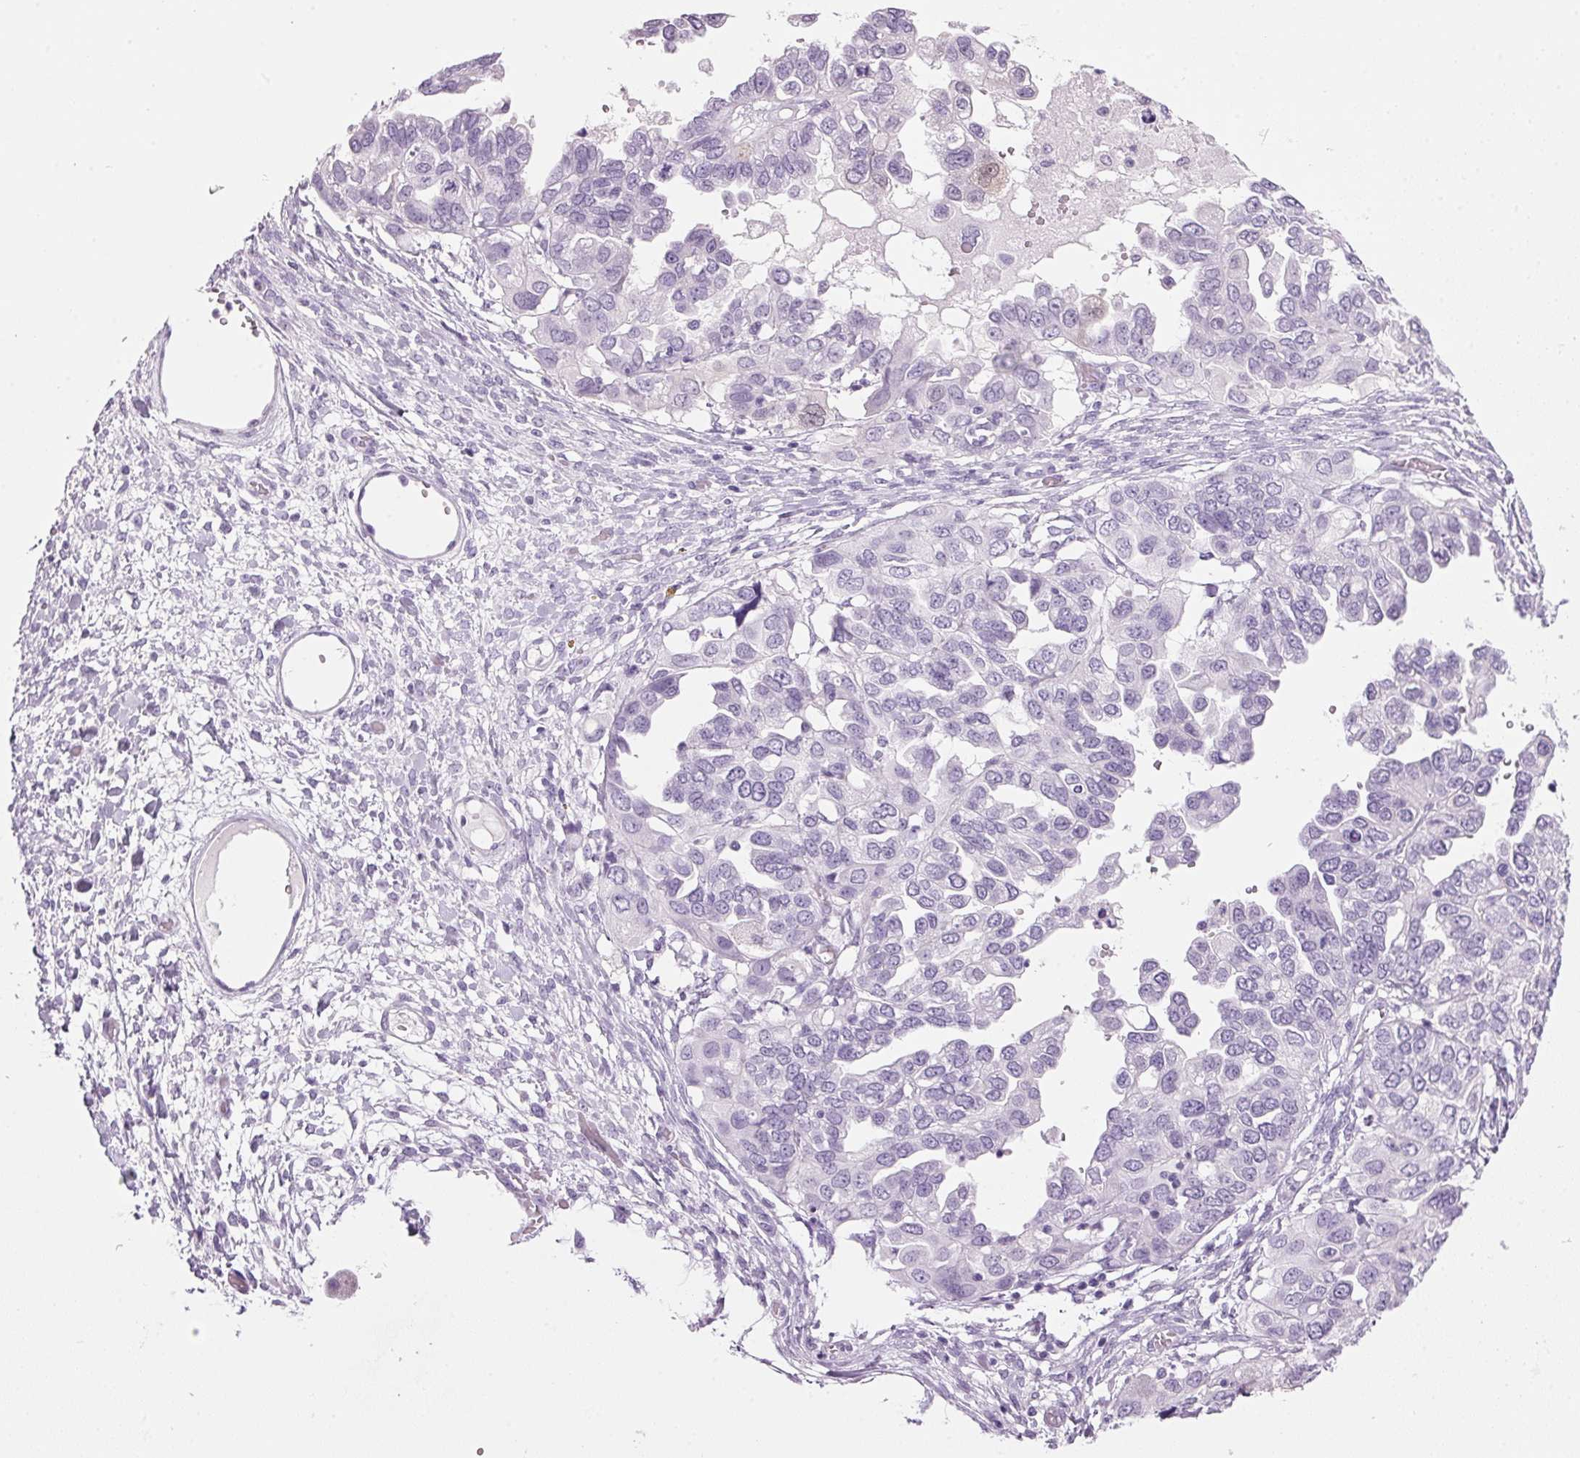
{"staining": {"intensity": "negative", "quantity": "none", "location": "none"}, "tissue": "ovarian cancer", "cell_type": "Tumor cells", "image_type": "cancer", "snomed": [{"axis": "morphology", "description": "Cystadenocarcinoma, serous, NOS"}, {"axis": "topography", "description": "Ovary"}], "caption": "A photomicrograph of ovarian serous cystadenocarcinoma stained for a protein exhibits no brown staining in tumor cells. Brightfield microscopy of immunohistochemistry (IHC) stained with DAB (brown) and hematoxylin (blue), captured at high magnification.", "gene": "PPP1R1A", "patient": {"sex": "female", "age": 53}}